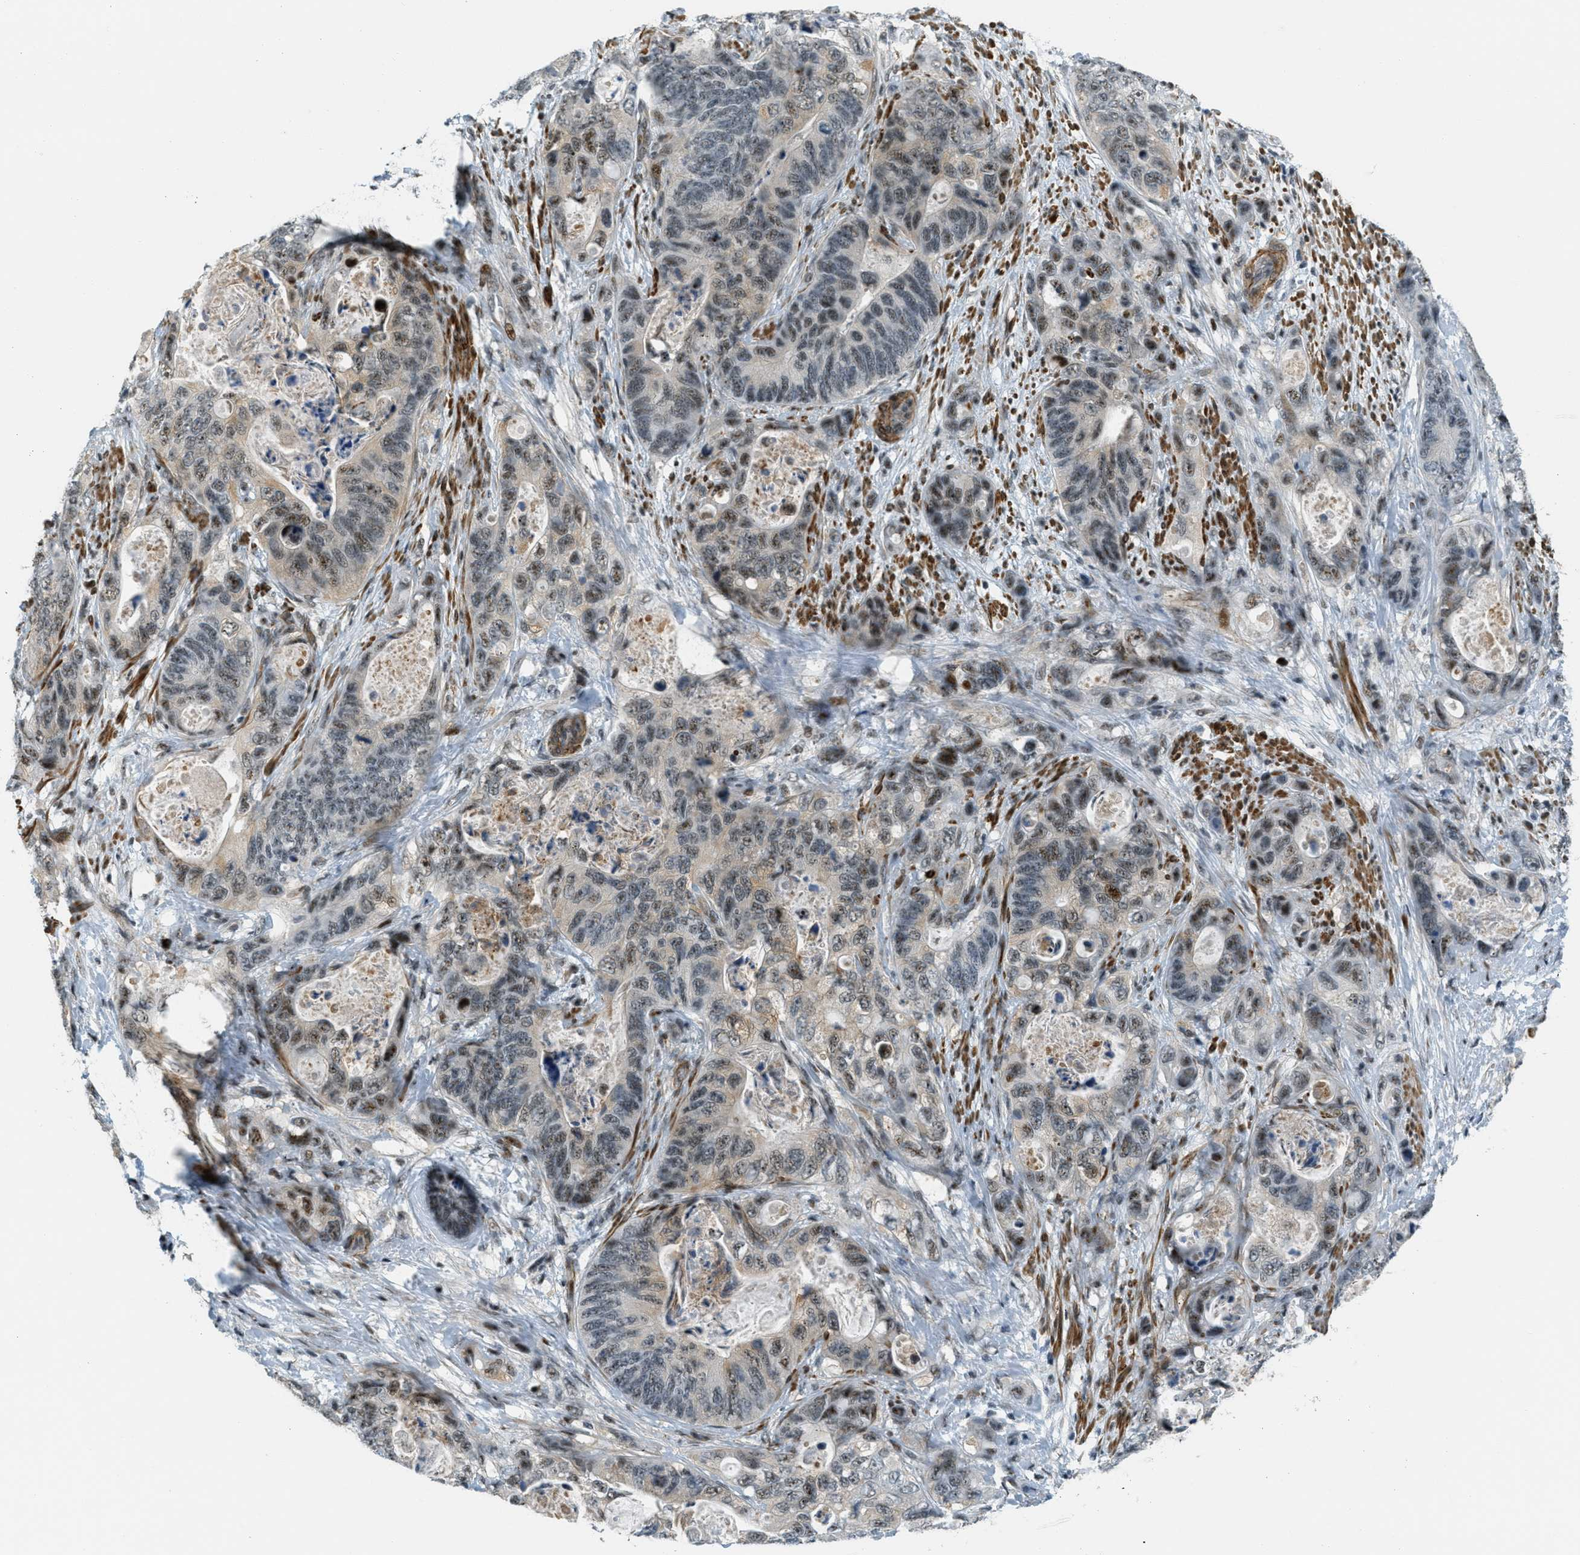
{"staining": {"intensity": "weak", "quantity": "25%-75%", "location": "nuclear"}, "tissue": "stomach cancer", "cell_type": "Tumor cells", "image_type": "cancer", "snomed": [{"axis": "morphology", "description": "Adenocarcinoma, NOS"}, {"axis": "topography", "description": "Stomach"}], "caption": "The histopathology image shows staining of stomach cancer (adenocarcinoma), revealing weak nuclear protein staining (brown color) within tumor cells. The staining was performed using DAB (3,3'-diaminobenzidine) to visualize the protein expression in brown, while the nuclei were stained in blue with hematoxylin (Magnification: 20x).", "gene": "ZDHHC23", "patient": {"sex": "female", "age": 89}}